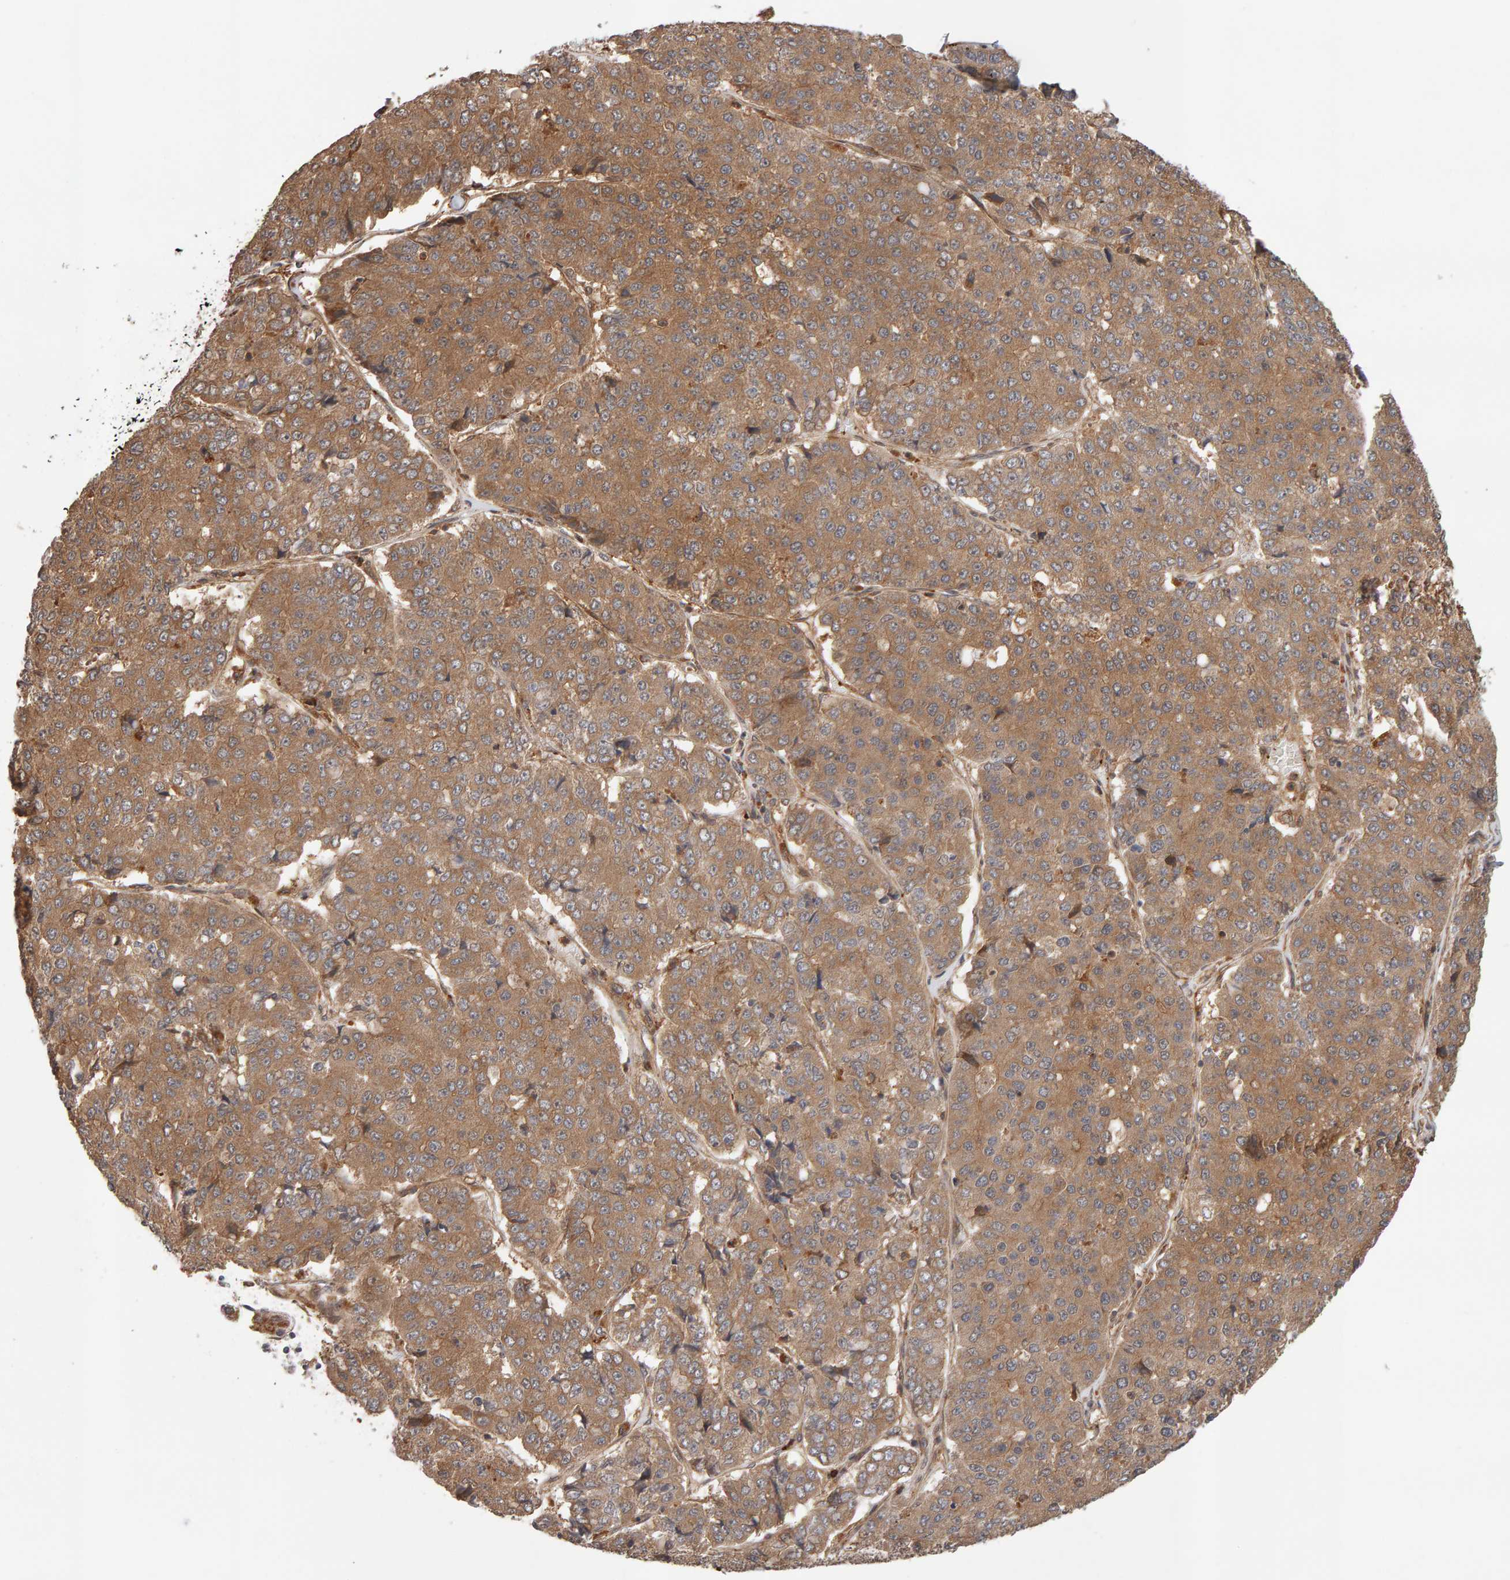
{"staining": {"intensity": "moderate", "quantity": ">75%", "location": "cytoplasmic/membranous"}, "tissue": "pancreatic cancer", "cell_type": "Tumor cells", "image_type": "cancer", "snomed": [{"axis": "morphology", "description": "Adenocarcinoma, NOS"}, {"axis": "topography", "description": "Pancreas"}], "caption": "Protein expression analysis of pancreatic adenocarcinoma shows moderate cytoplasmic/membranous staining in about >75% of tumor cells.", "gene": "SYNRG", "patient": {"sex": "male", "age": 50}}